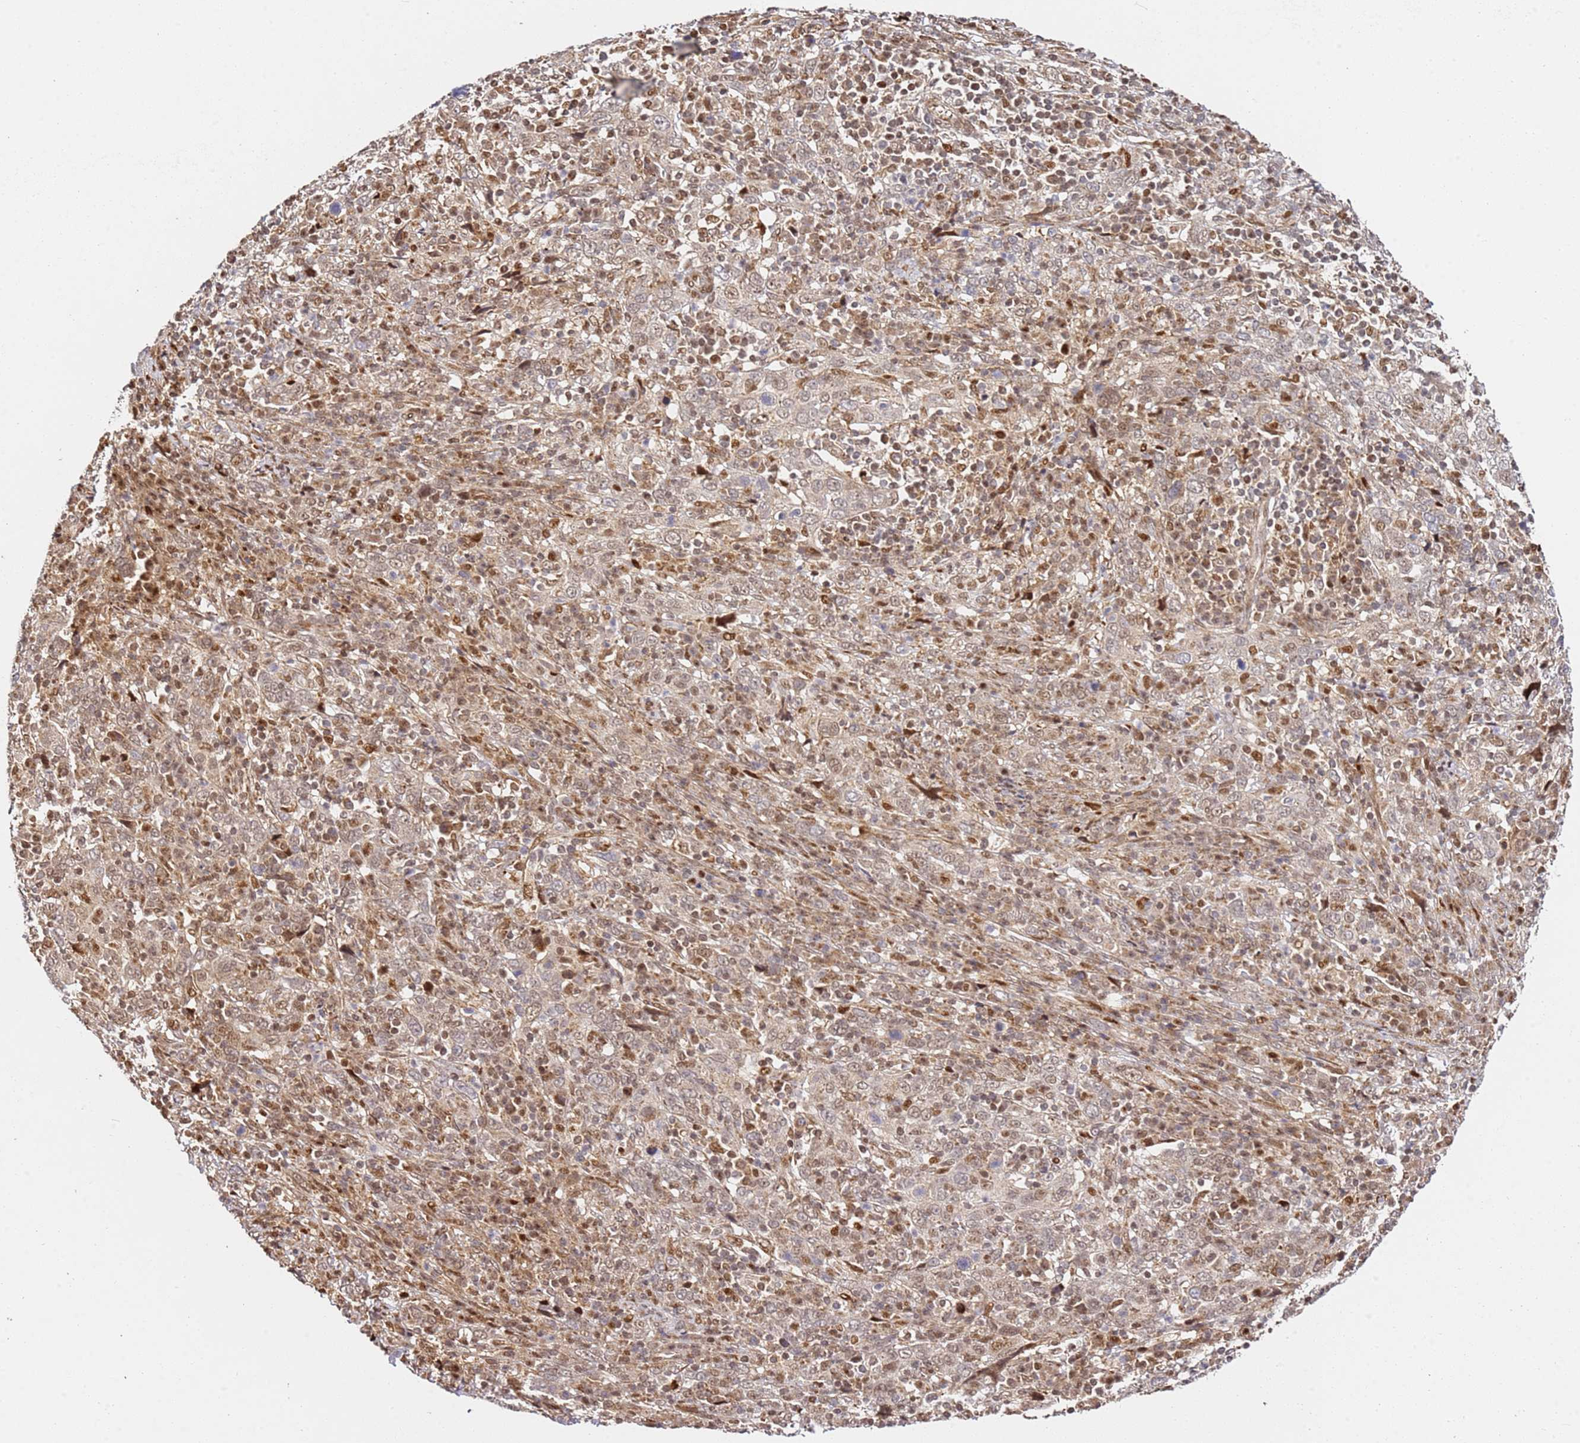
{"staining": {"intensity": "weak", "quantity": ">75%", "location": "nuclear"}, "tissue": "cervical cancer", "cell_type": "Tumor cells", "image_type": "cancer", "snomed": [{"axis": "morphology", "description": "Squamous cell carcinoma, NOS"}, {"axis": "topography", "description": "Cervix"}], "caption": "This image demonstrates immunohistochemistry staining of human squamous cell carcinoma (cervical), with low weak nuclear positivity in about >75% of tumor cells.", "gene": "SMOX", "patient": {"sex": "female", "age": 46}}